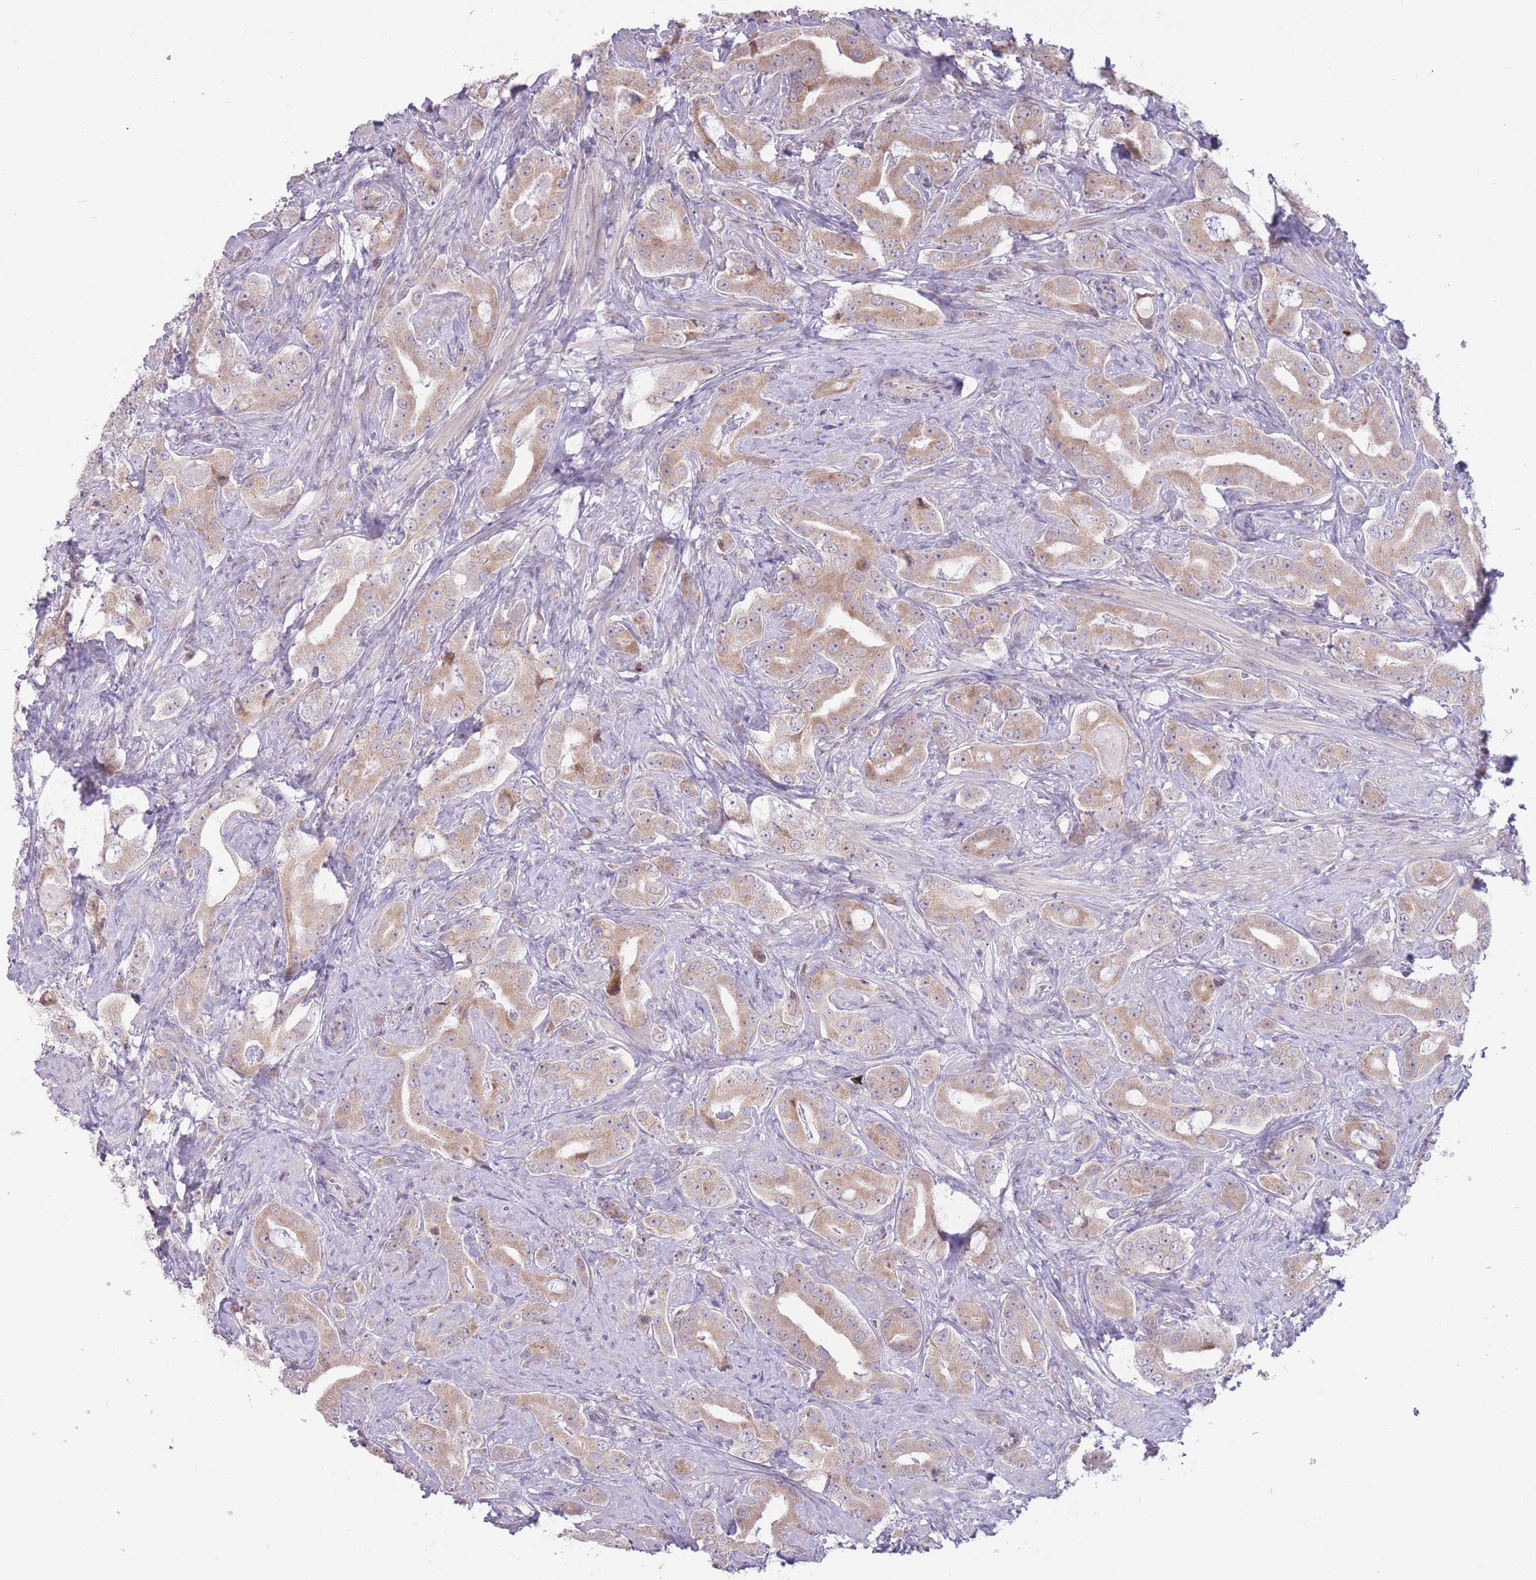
{"staining": {"intensity": "weak", "quantity": ">75%", "location": "cytoplasmic/membranous"}, "tissue": "prostate cancer", "cell_type": "Tumor cells", "image_type": "cancer", "snomed": [{"axis": "morphology", "description": "Adenocarcinoma, High grade"}, {"axis": "topography", "description": "Prostate"}], "caption": "Immunohistochemistry of human prostate cancer (high-grade adenocarcinoma) exhibits low levels of weak cytoplasmic/membranous staining in about >75% of tumor cells. The protein of interest is shown in brown color, while the nuclei are stained blue.", "gene": "TRAPPC5", "patient": {"sex": "male", "age": 63}}